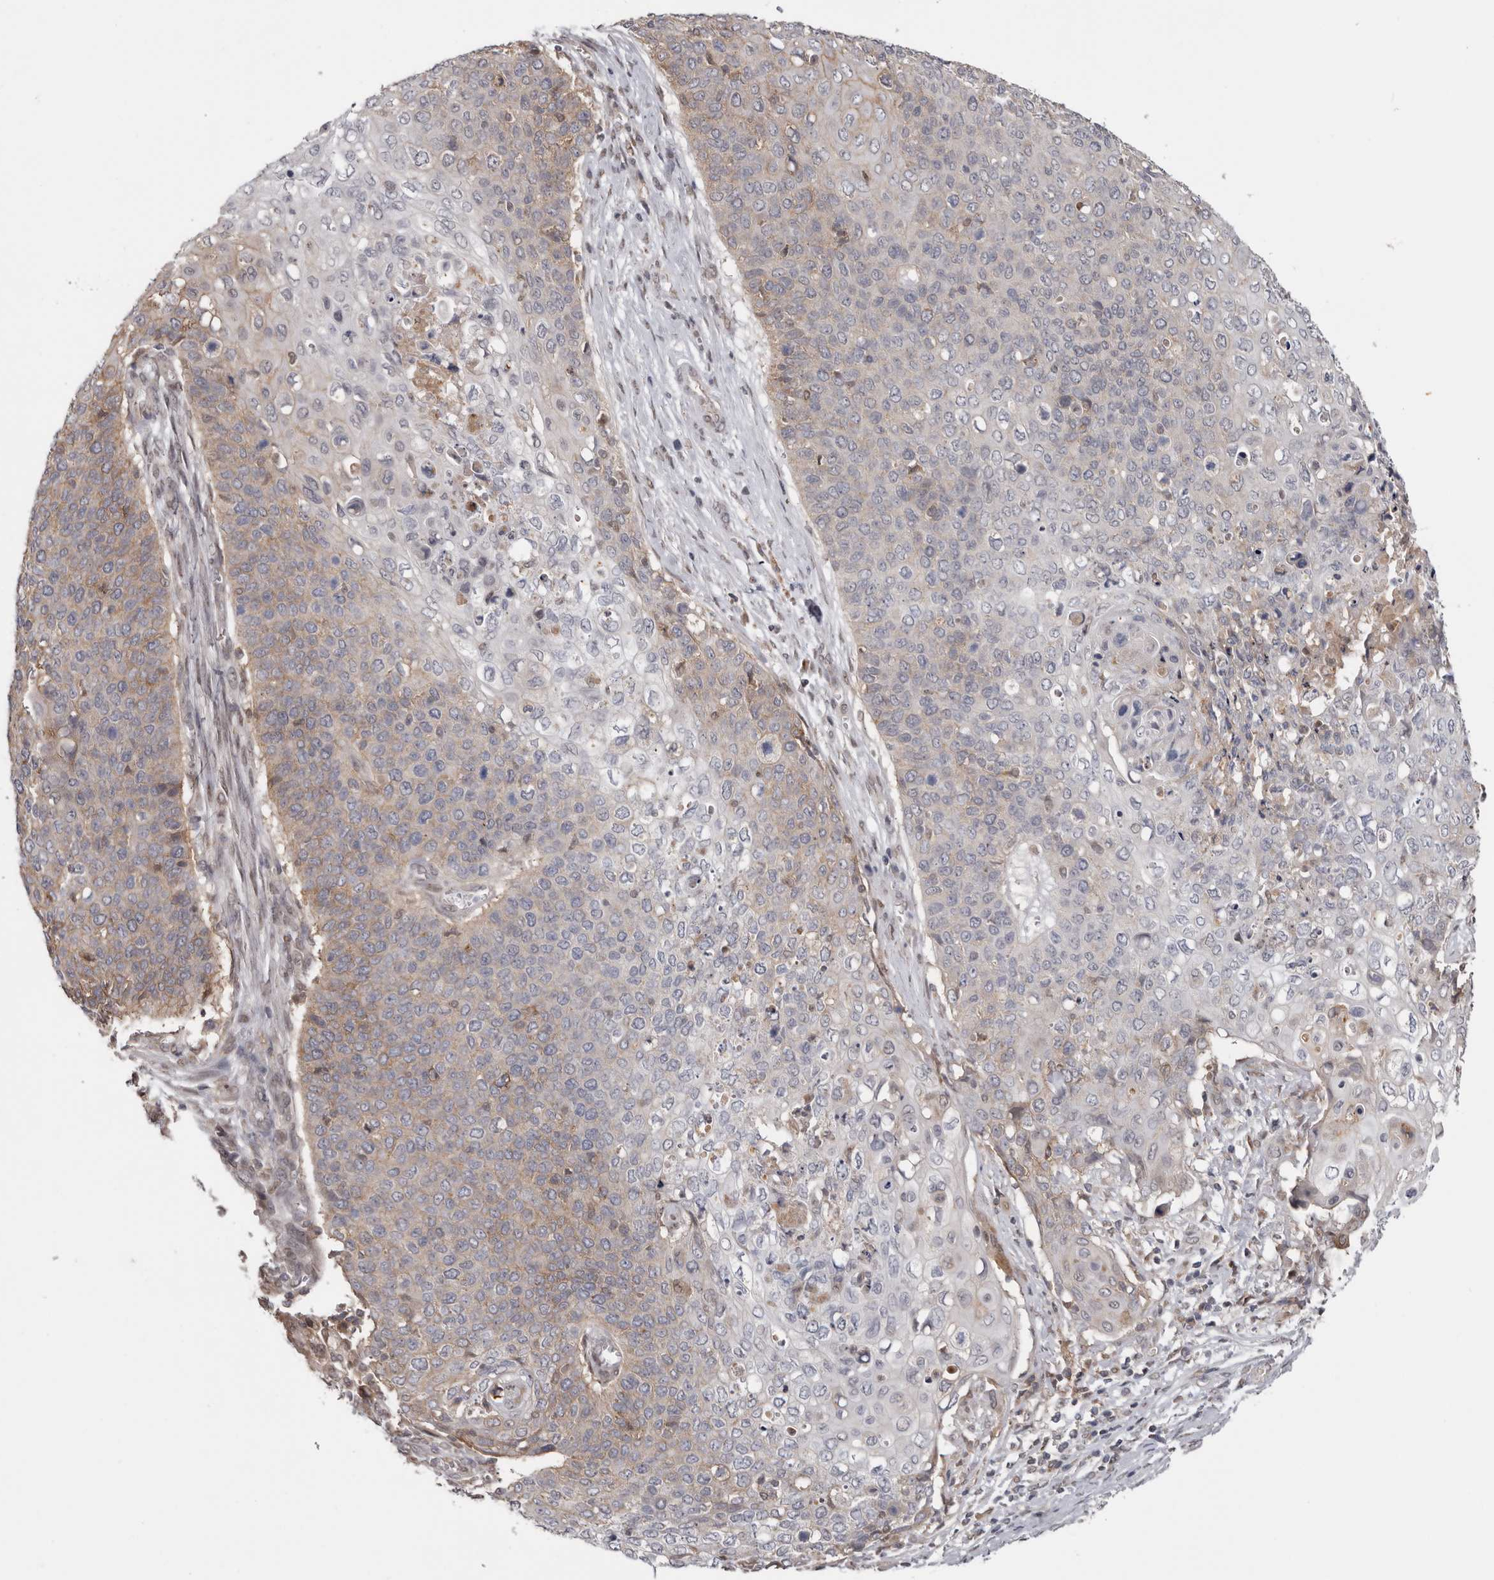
{"staining": {"intensity": "weak", "quantity": "25%-75%", "location": "cytoplasmic/membranous"}, "tissue": "cervical cancer", "cell_type": "Tumor cells", "image_type": "cancer", "snomed": [{"axis": "morphology", "description": "Squamous cell carcinoma, NOS"}, {"axis": "topography", "description": "Cervix"}], "caption": "Cervical cancer (squamous cell carcinoma) tissue exhibits weak cytoplasmic/membranous expression in about 25%-75% of tumor cells Nuclei are stained in blue.", "gene": "MOGAT2", "patient": {"sex": "female", "age": 39}}